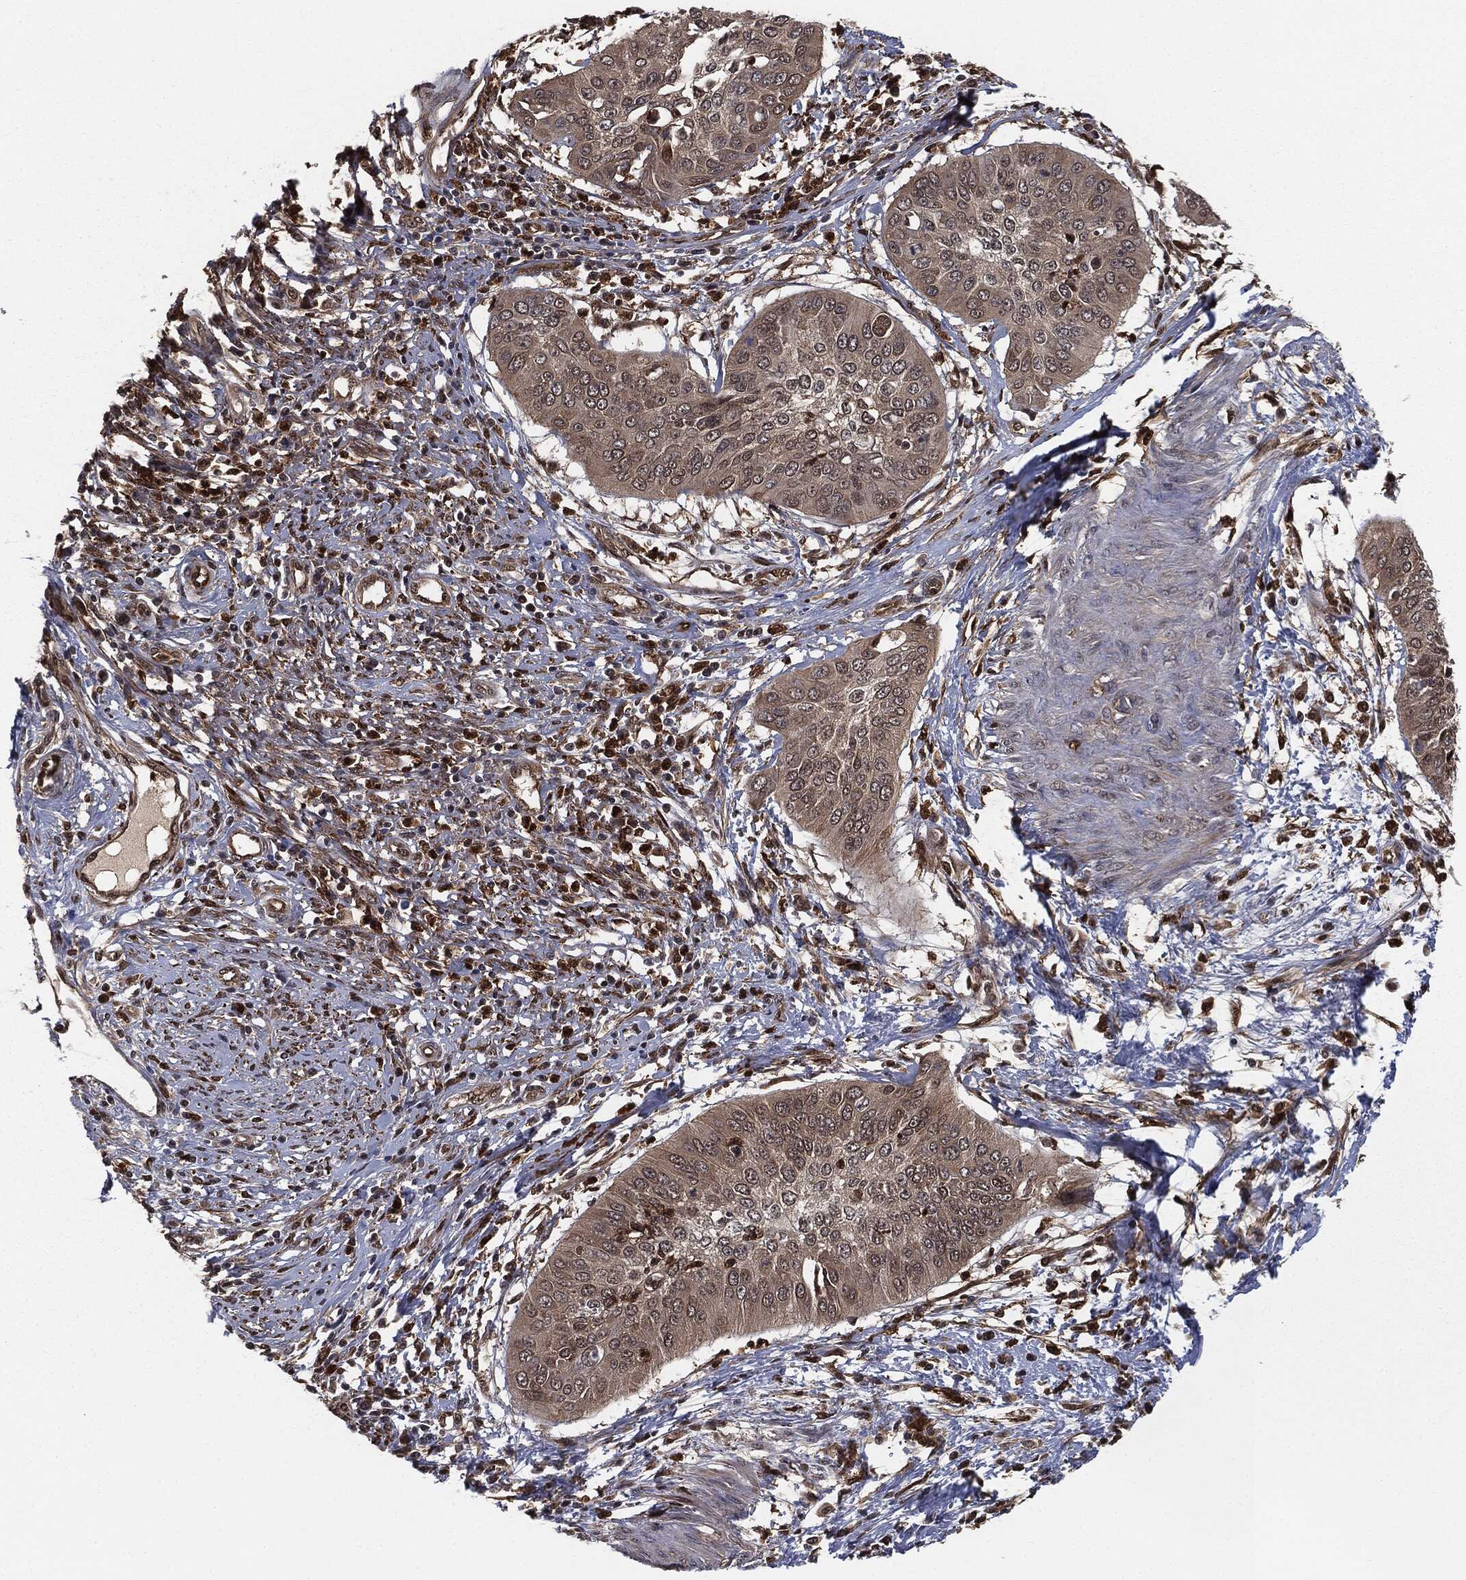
{"staining": {"intensity": "negative", "quantity": "none", "location": "none"}, "tissue": "cervical cancer", "cell_type": "Tumor cells", "image_type": "cancer", "snomed": [{"axis": "morphology", "description": "Normal tissue, NOS"}, {"axis": "morphology", "description": "Squamous cell carcinoma, NOS"}, {"axis": "topography", "description": "Cervix"}], "caption": "The photomicrograph shows no staining of tumor cells in cervical squamous cell carcinoma.", "gene": "CAPRIN2", "patient": {"sex": "female", "age": 39}}